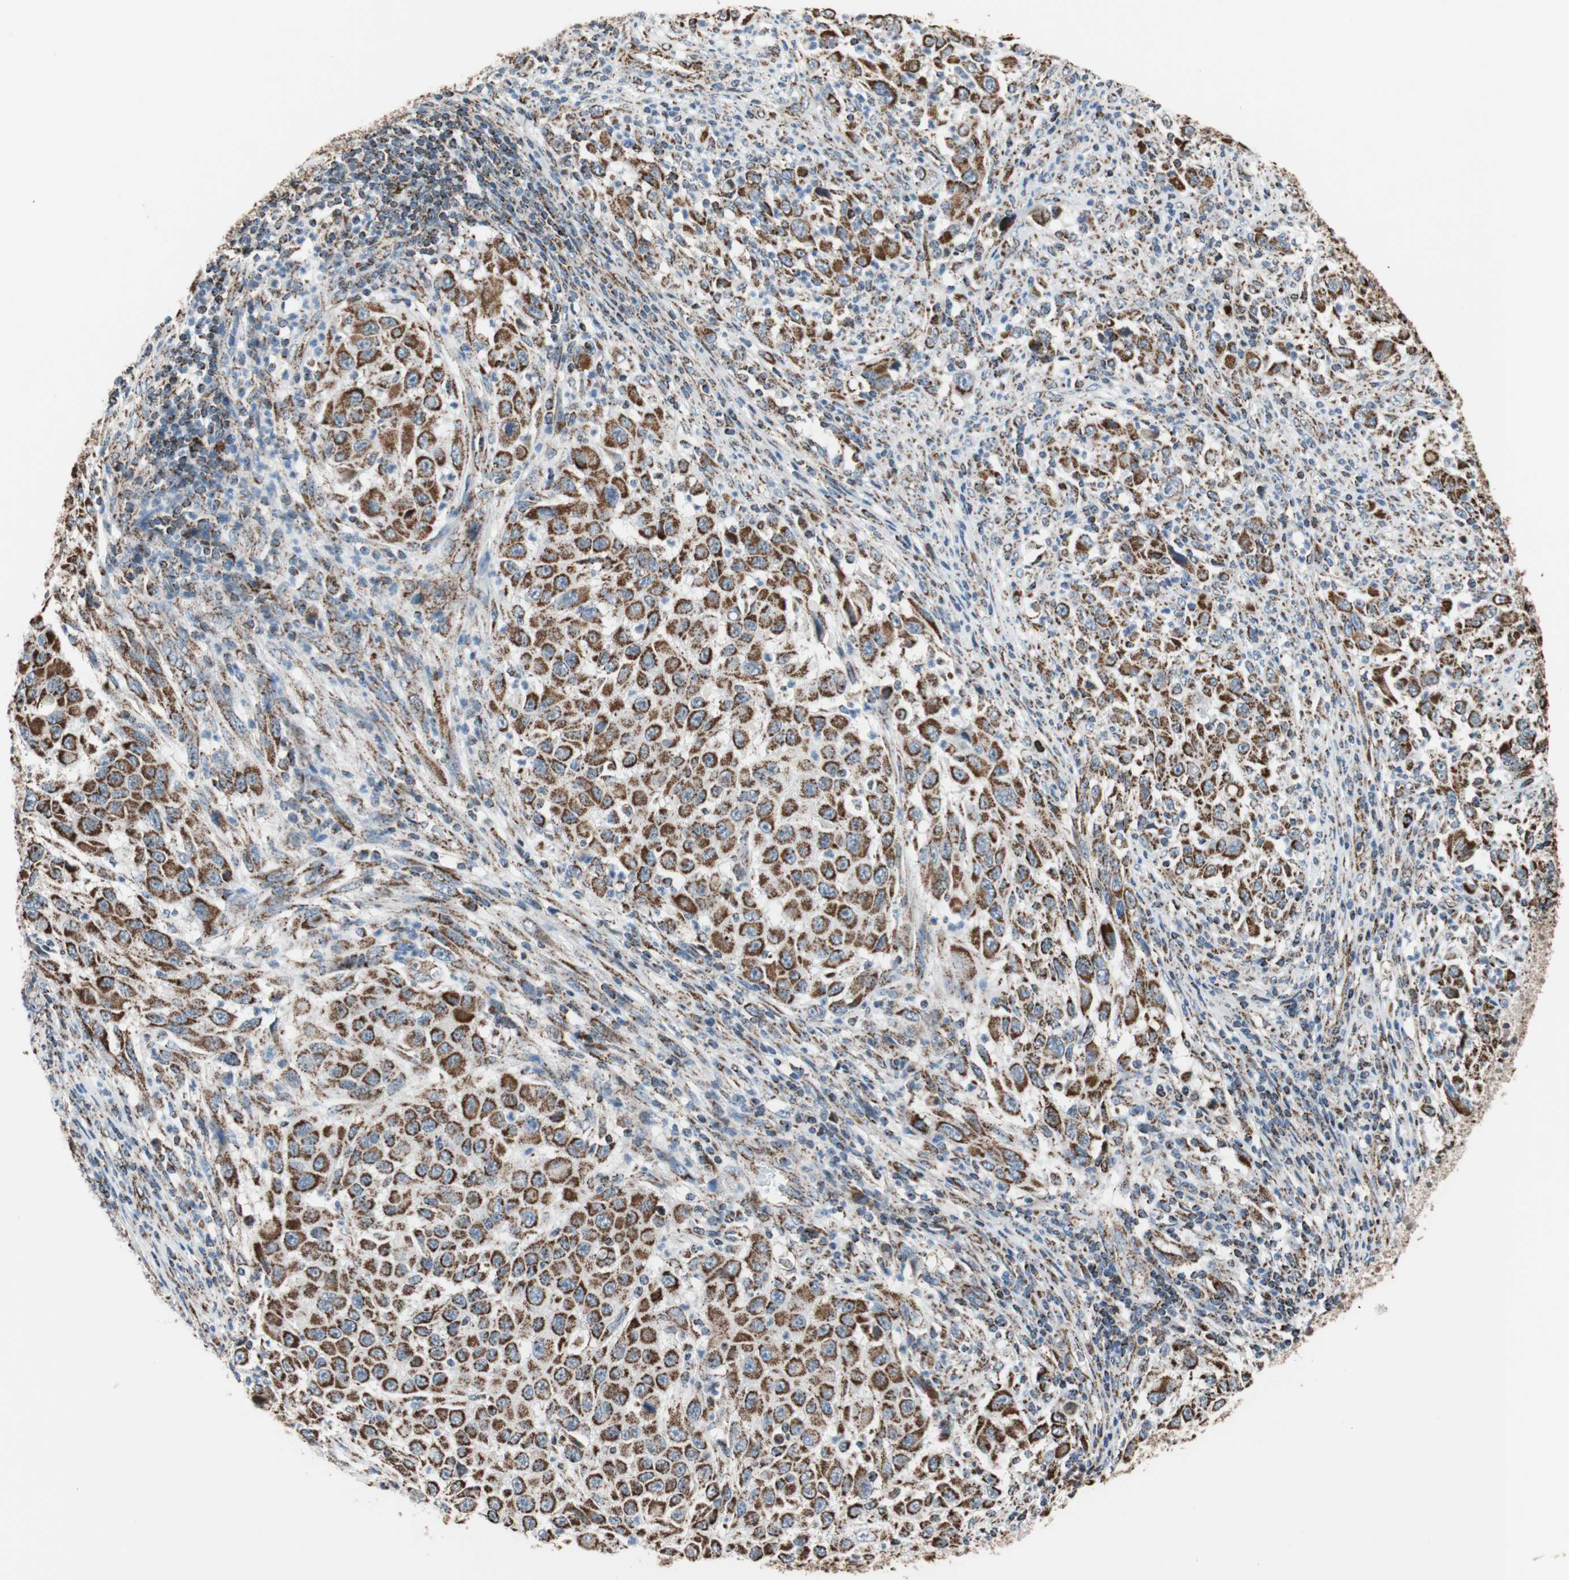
{"staining": {"intensity": "strong", "quantity": ">75%", "location": "cytoplasmic/membranous"}, "tissue": "melanoma", "cell_type": "Tumor cells", "image_type": "cancer", "snomed": [{"axis": "morphology", "description": "Malignant melanoma, Metastatic site"}, {"axis": "topography", "description": "Lymph node"}], "caption": "DAB (3,3'-diaminobenzidine) immunohistochemical staining of malignant melanoma (metastatic site) demonstrates strong cytoplasmic/membranous protein staining in about >75% of tumor cells.", "gene": "PCSK4", "patient": {"sex": "male", "age": 61}}